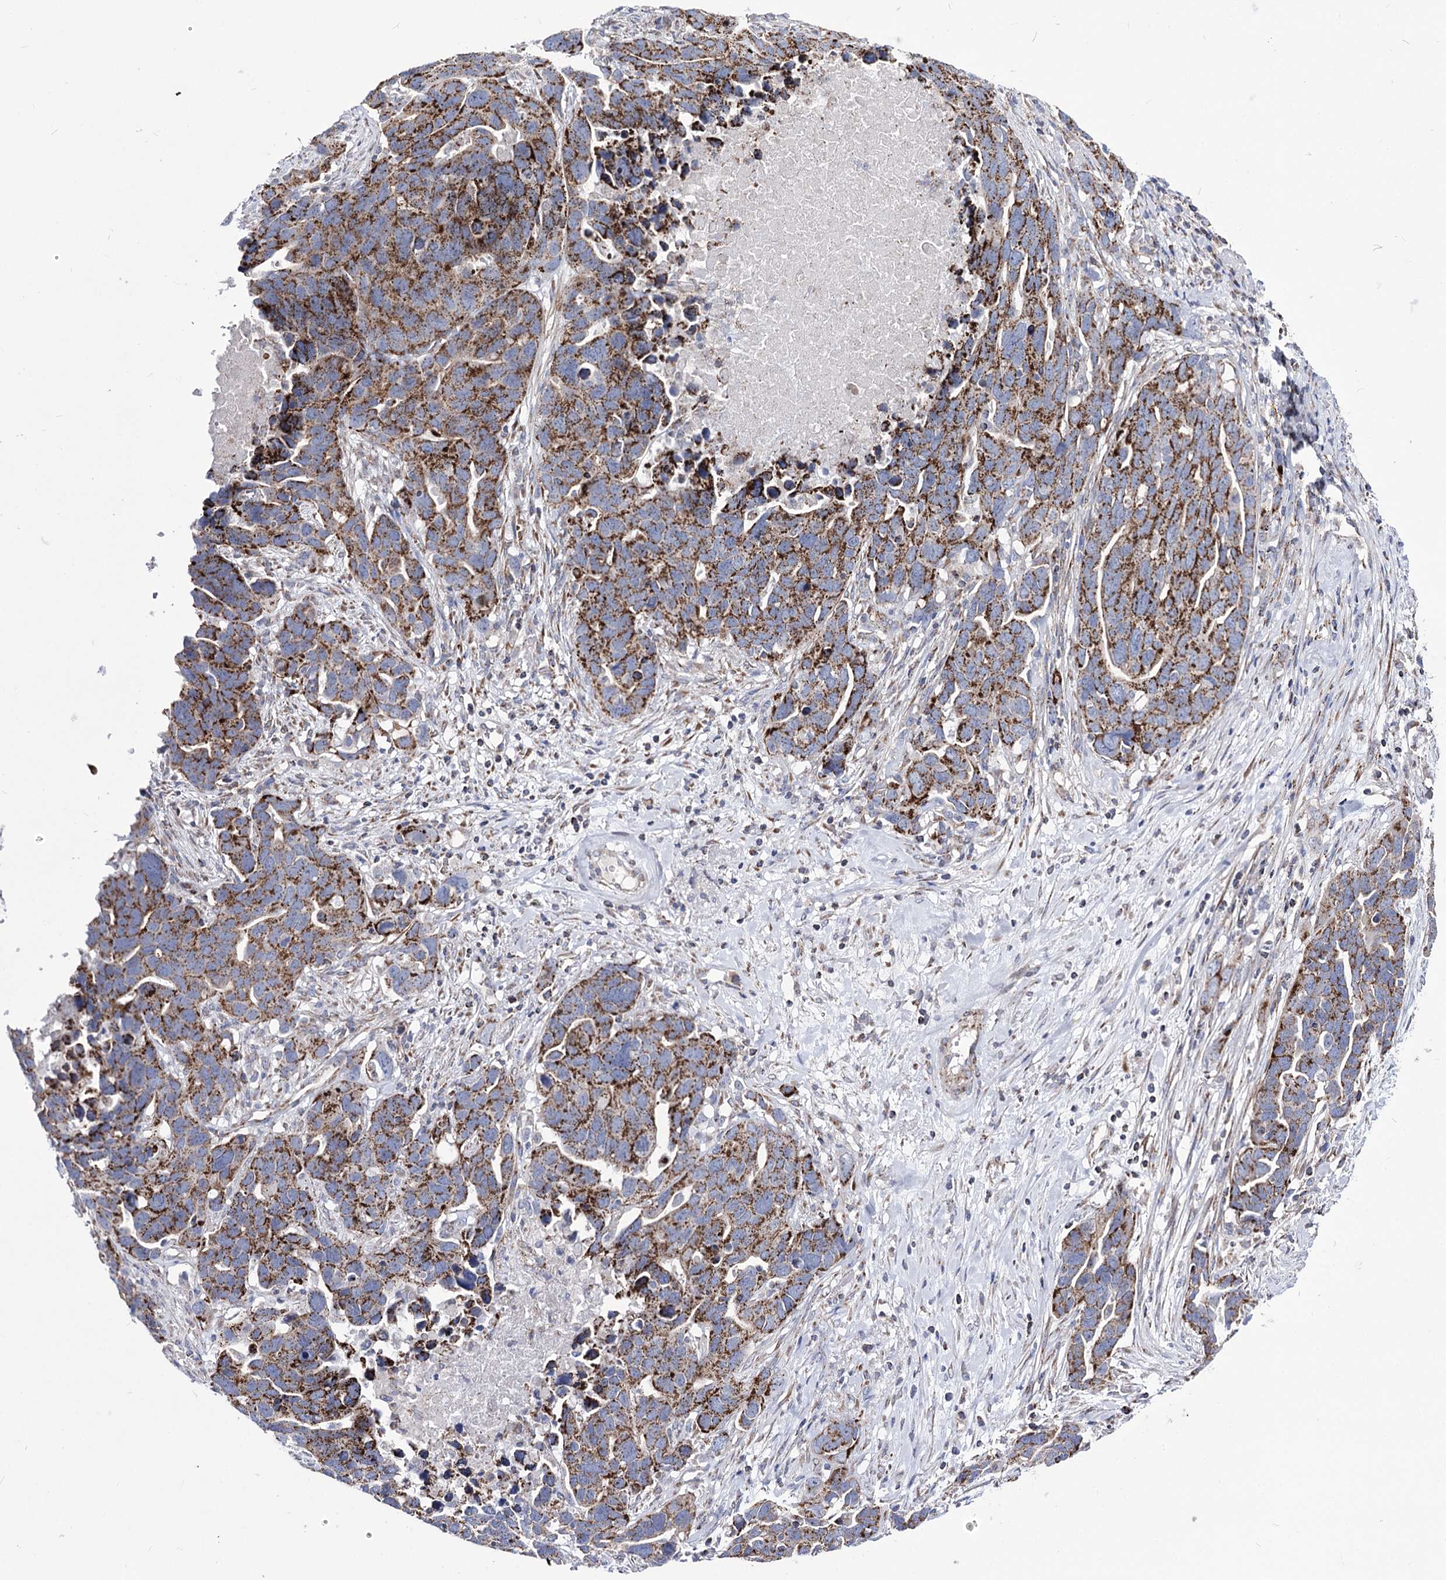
{"staining": {"intensity": "strong", "quantity": ">75%", "location": "cytoplasmic/membranous"}, "tissue": "ovarian cancer", "cell_type": "Tumor cells", "image_type": "cancer", "snomed": [{"axis": "morphology", "description": "Cystadenocarcinoma, serous, NOS"}, {"axis": "topography", "description": "Ovary"}], "caption": "Brown immunohistochemical staining in human serous cystadenocarcinoma (ovarian) exhibits strong cytoplasmic/membranous staining in approximately >75% of tumor cells. The protein is stained brown, and the nuclei are stained in blue (DAB IHC with brightfield microscopy, high magnification).", "gene": "OSBPL5", "patient": {"sex": "female", "age": 54}}